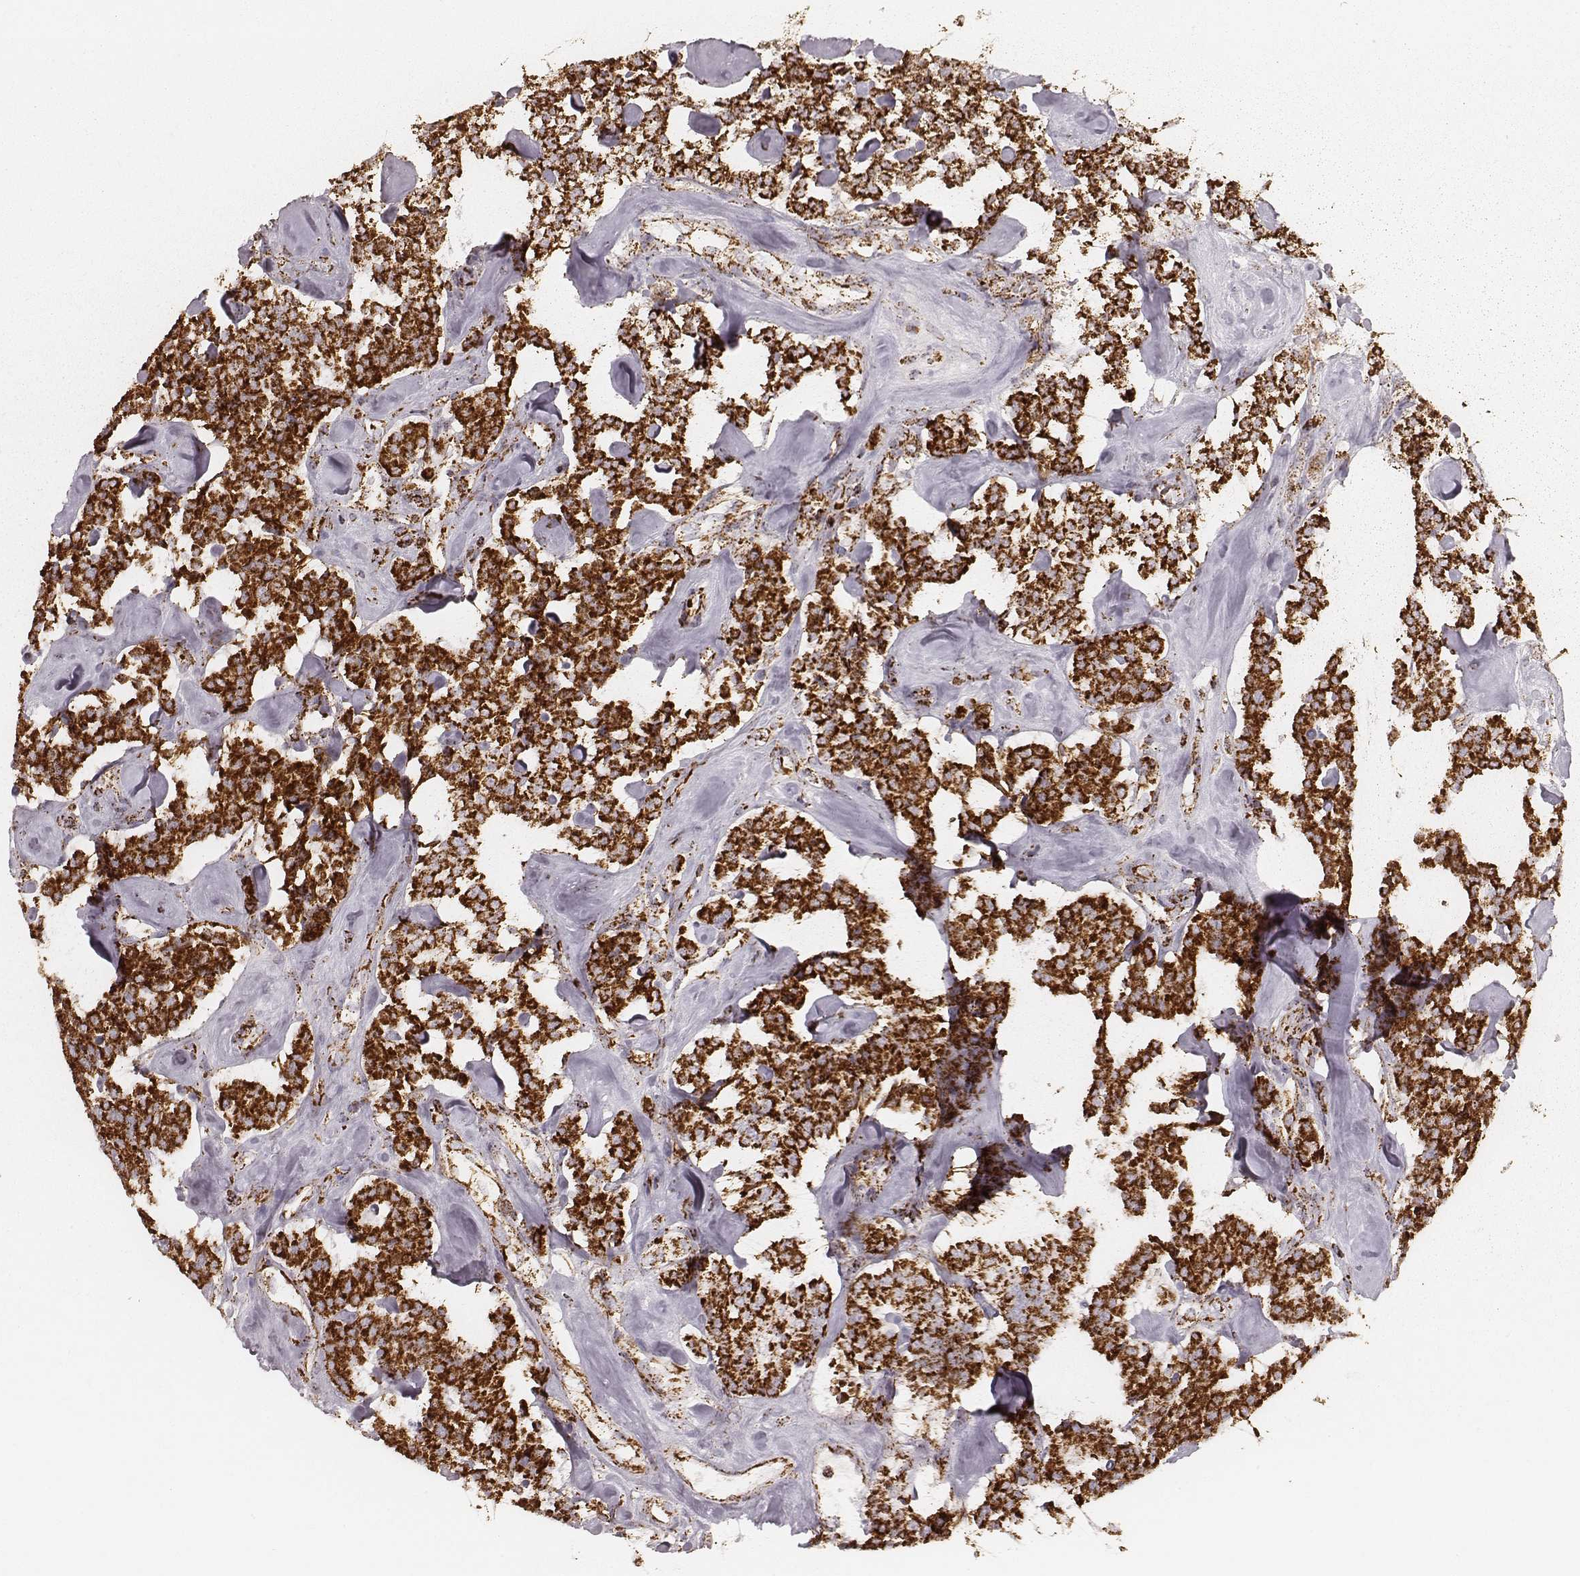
{"staining": {"intensity": "strong", "quantity": ">75%", "location": "cytoplasmic/membranous"}, "tissue": "carcinoid", "cell_type": "Tumor cells", "image_type": "cancer", "snomed": [{"axis": "morphology", "description": "Carcinoid, malignant, NOS"}, {"axis": "topography", "description": "Pancreas"}], "caption": "Protein expression analysis of malignant carcinoid reveals strong cytoplasmic/membranous positivity in about >75% of tumor cells.", "gene": "CS", "patient": {"sex": "male", "age": 41}}